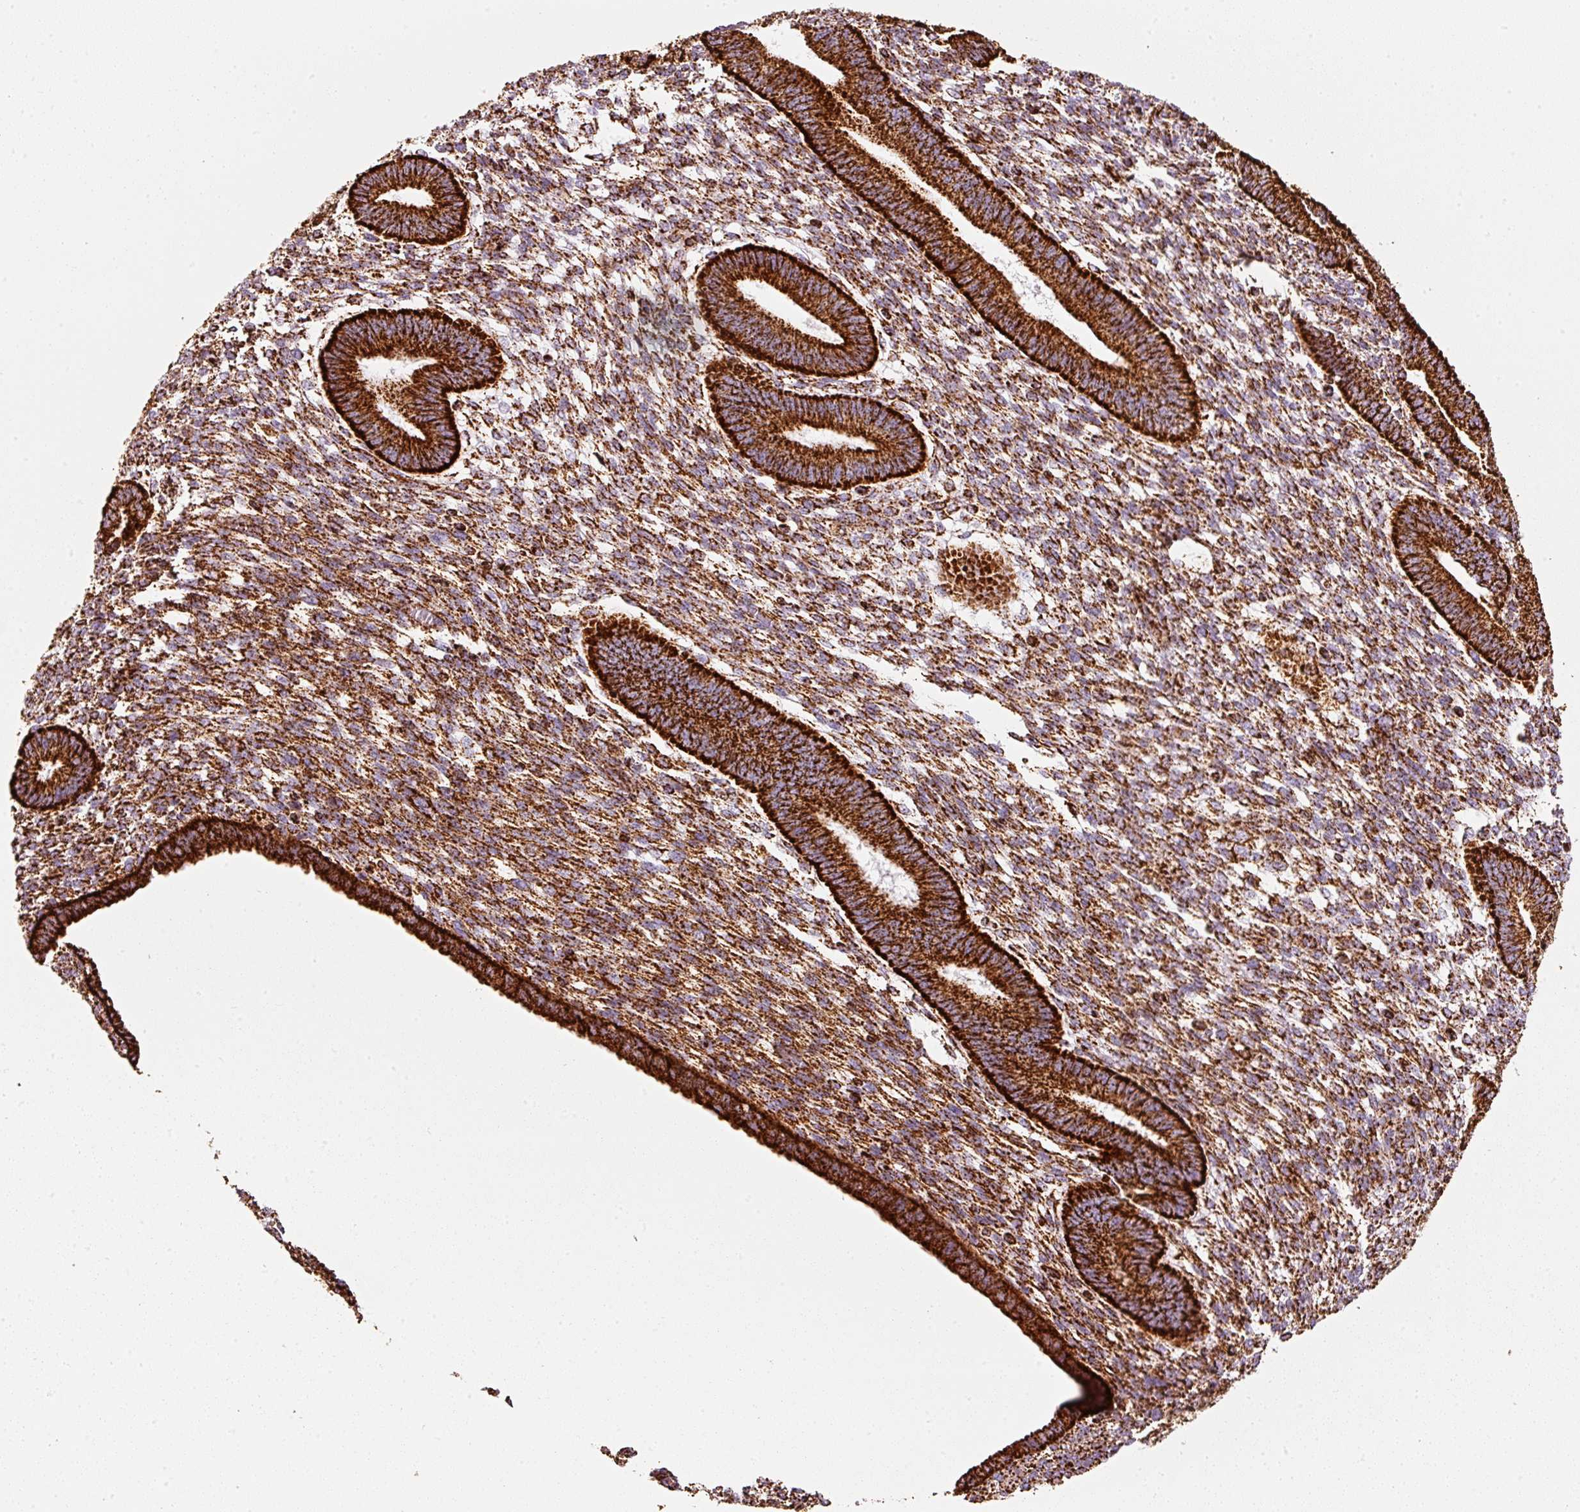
{"staining": {"intensity": "strong", "quantity": "25%-75%", "location": "cytoplasmic/membranous"}, "tissue": "endometrium", "cell_type": "Cells in endometrial stroma", "image_type": "normal", "snomed": [{"axis": "morphology", "description": "Normal tissue, NOS"}, {"axis": "topography", "description": "Endometrium"}], "caption": "Immunohistochemistry (IHC) micrograph of benign endometrium: human endometrium stained using IHC shows high levels of strong protein expression localized specifically in the cytoplasmic/membranous of cells in endometrial stroma, appearing as a cytoplasmic/membranous brown color.", "gene": "MT", "patient": {"sex": "female", "age": 36}}